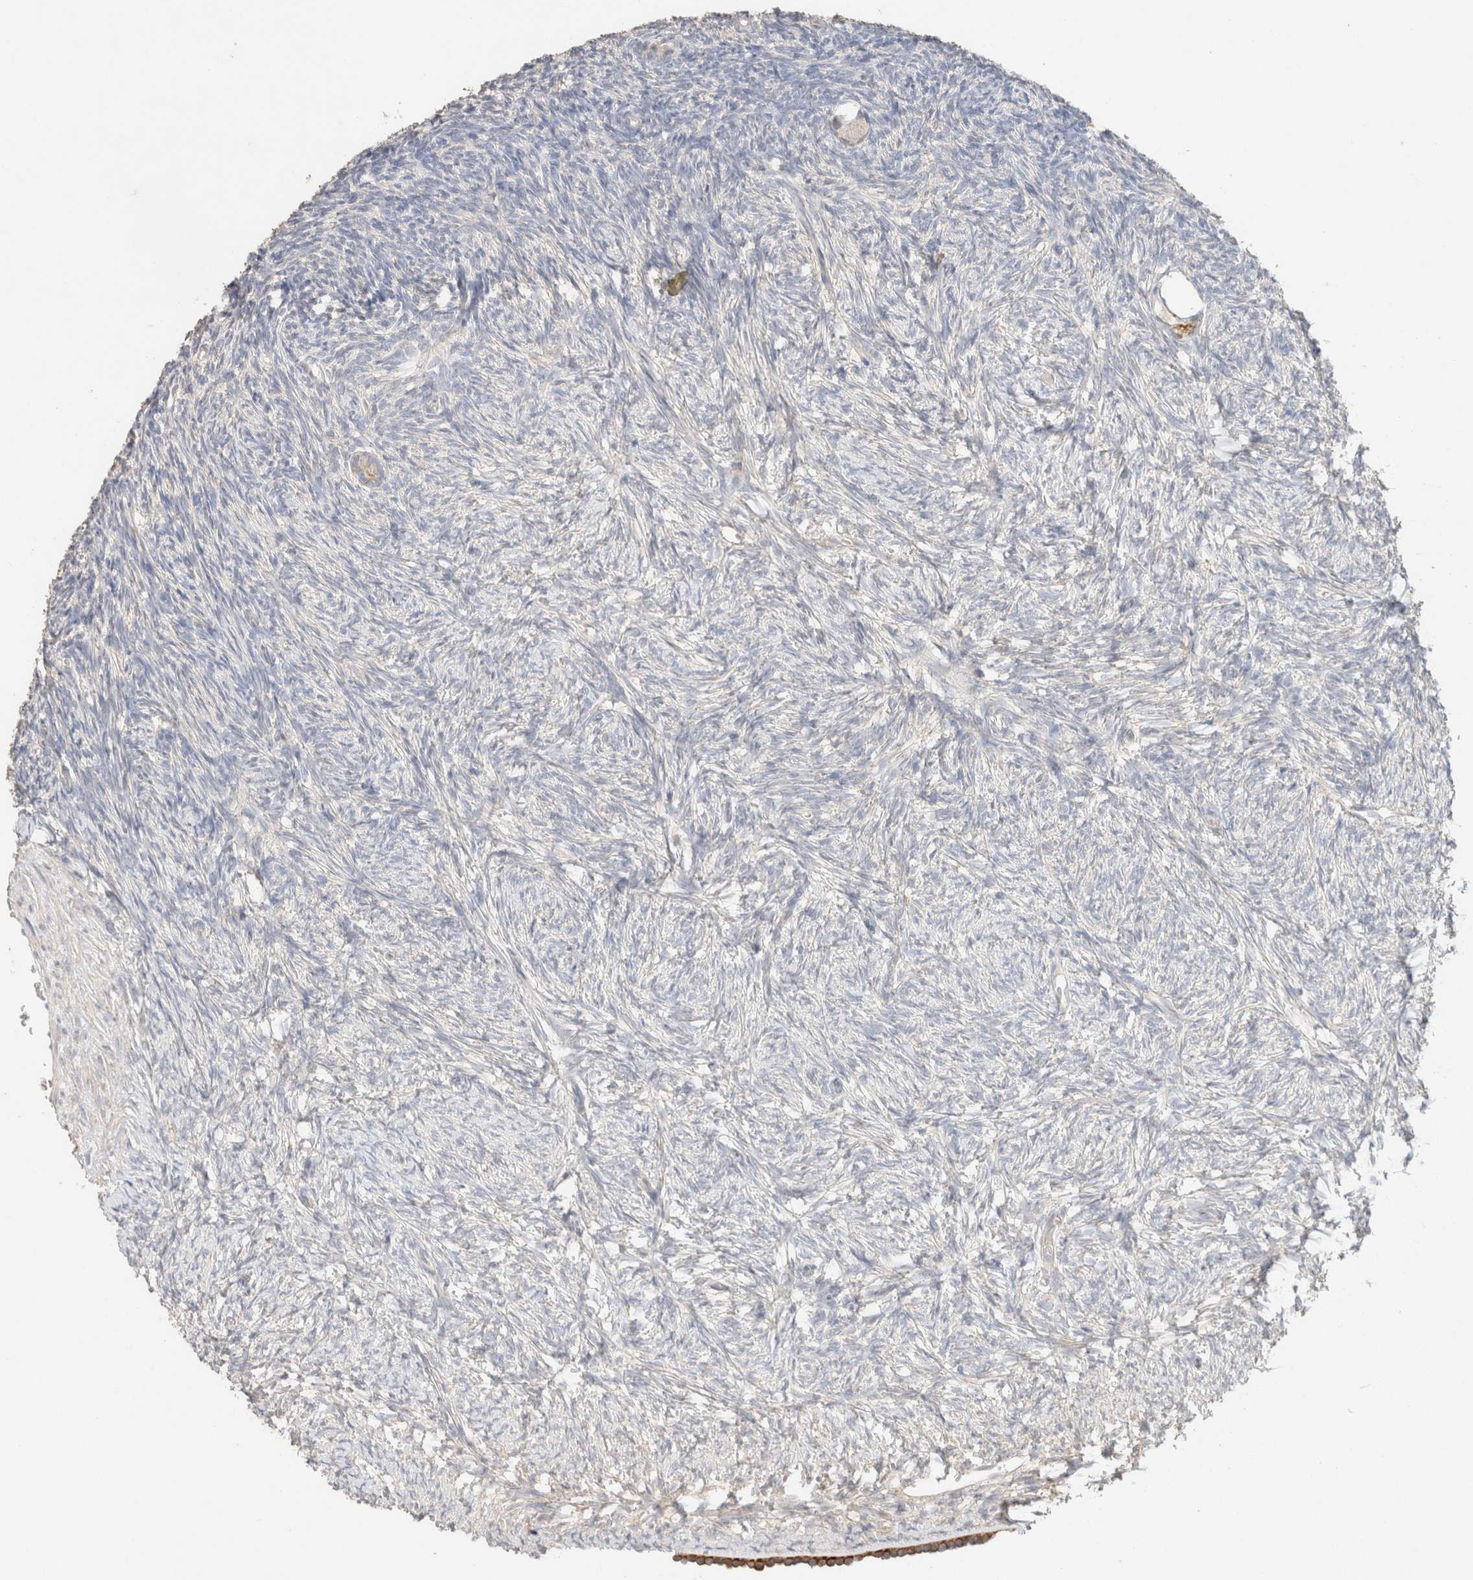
{"staining": {"intensity": "weak", "quantity": "<25%", "location": "cytoplasmic/membranous"}, "tissue": "ovary", "cell_type": "Follicle cells", "image_type": "normal", "snomed": [{"axis": "morphology", "description": "Normal tissue, NOS"}, {"axis": "topography", "description": "Ovary"}], "caption": "There is no significant expression in follicle cells of ovary. (DAB immunohistochemistry visualized using brightfield microscopy, high magnification).", "gene": "CSNK1E", "patient": {"sex": "female", "age": 34}}